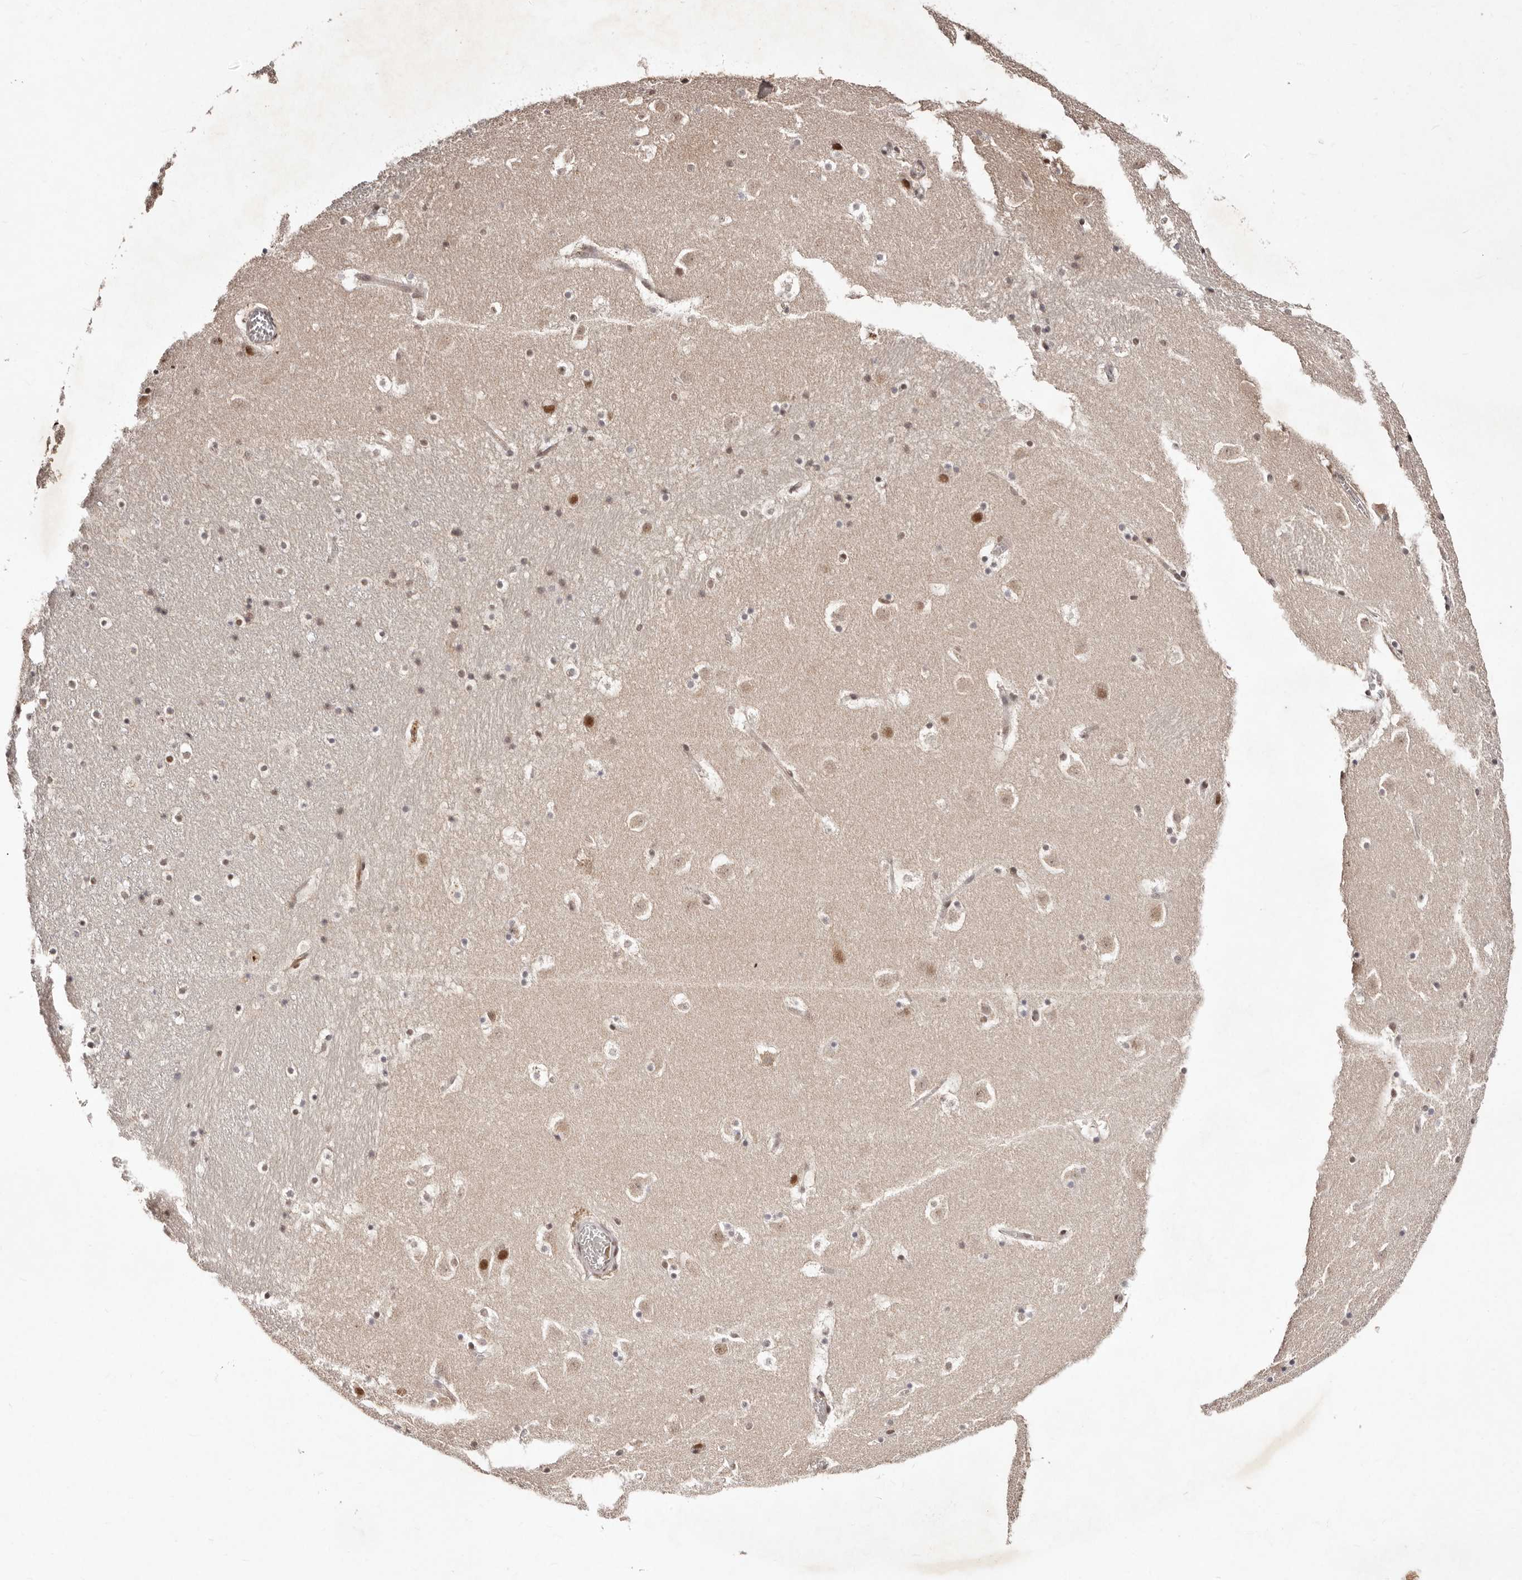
{"staining": {"intensity": "moderate", "quantity": "<25%", "location": "nuclear"}, "tissue": "caudate", "cell_type": "Glial cells", "image_type": "normal", "snomed": [{"axis": "morphology", "description": "Normal tissue, NOS"}, {"axis": "topography", "description": "Lateral ventricle wall"}], "caption": "The photomicrograph exhibits staining of benign caudate, revealing moderate nuclear protein staining (brown color) within glial cells.", "gene": "BICRAL", "patient": {"sex": "male", "age": 45}}